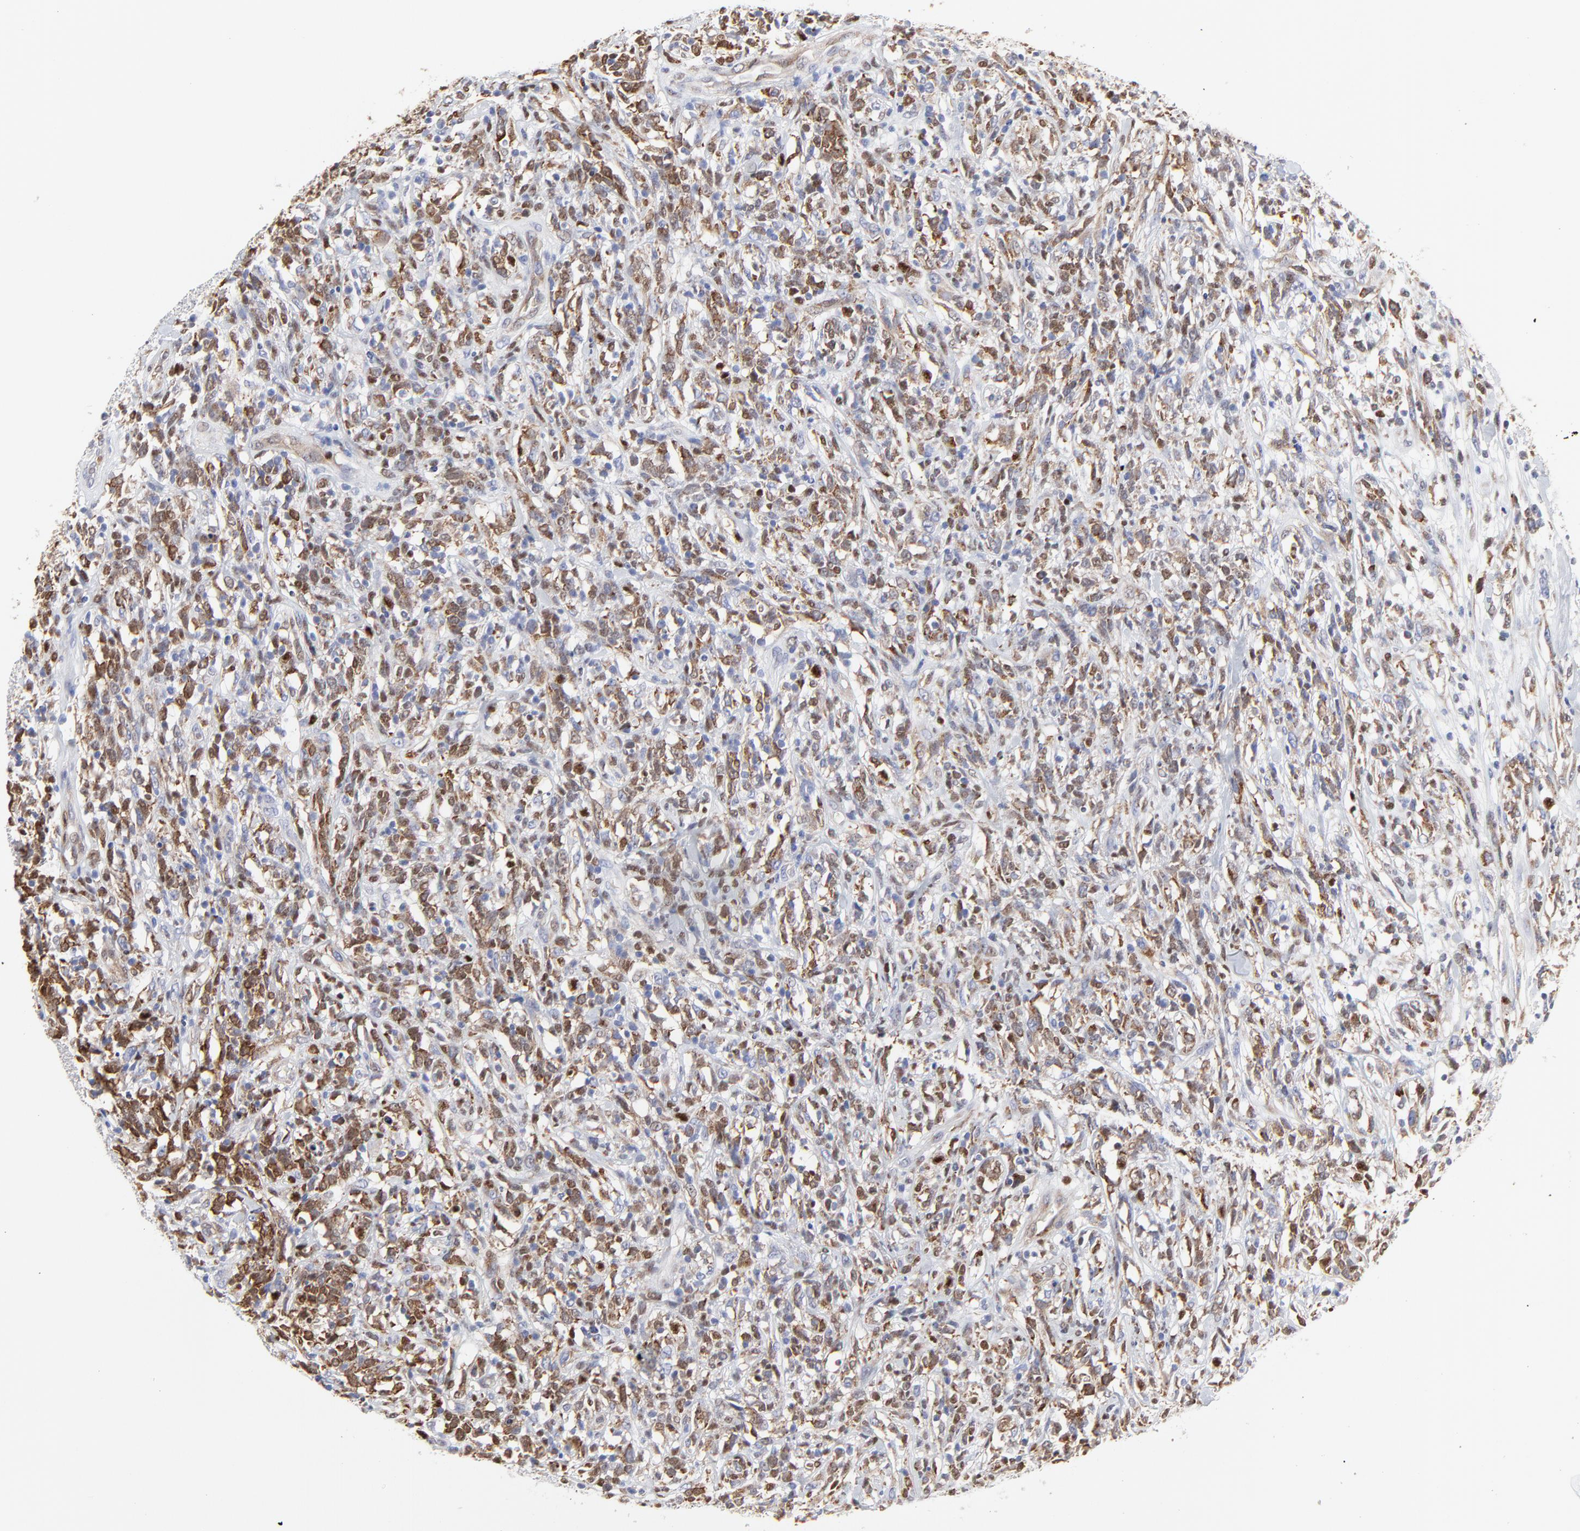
{"staining": {"intensity": "moderate", "quantity": "25%-75%", "location": "cytoplasmic/membranous"}, "tissue": "lymphoma", "cell_type": "Tumor cells", "image_type": "cancer", "snomed": [{"axis": "morphology", "description": "Malignant lymphoma, non-Hodgkin's type, High grade"}, {"axis": "topography", "description": "Small intestine"}, {"axis": "topography", "description": "Colon"}], "caption": "High-grade malignant lymphoma, non-Hodgkin's type was stained to show a protein in brown. There is medium levels of moderate cytoplasmic/membranous expression in about 25%-75% of tumor cells.", "gene": "NCAPH", "patient": {"sex": "male", "age": 8}}